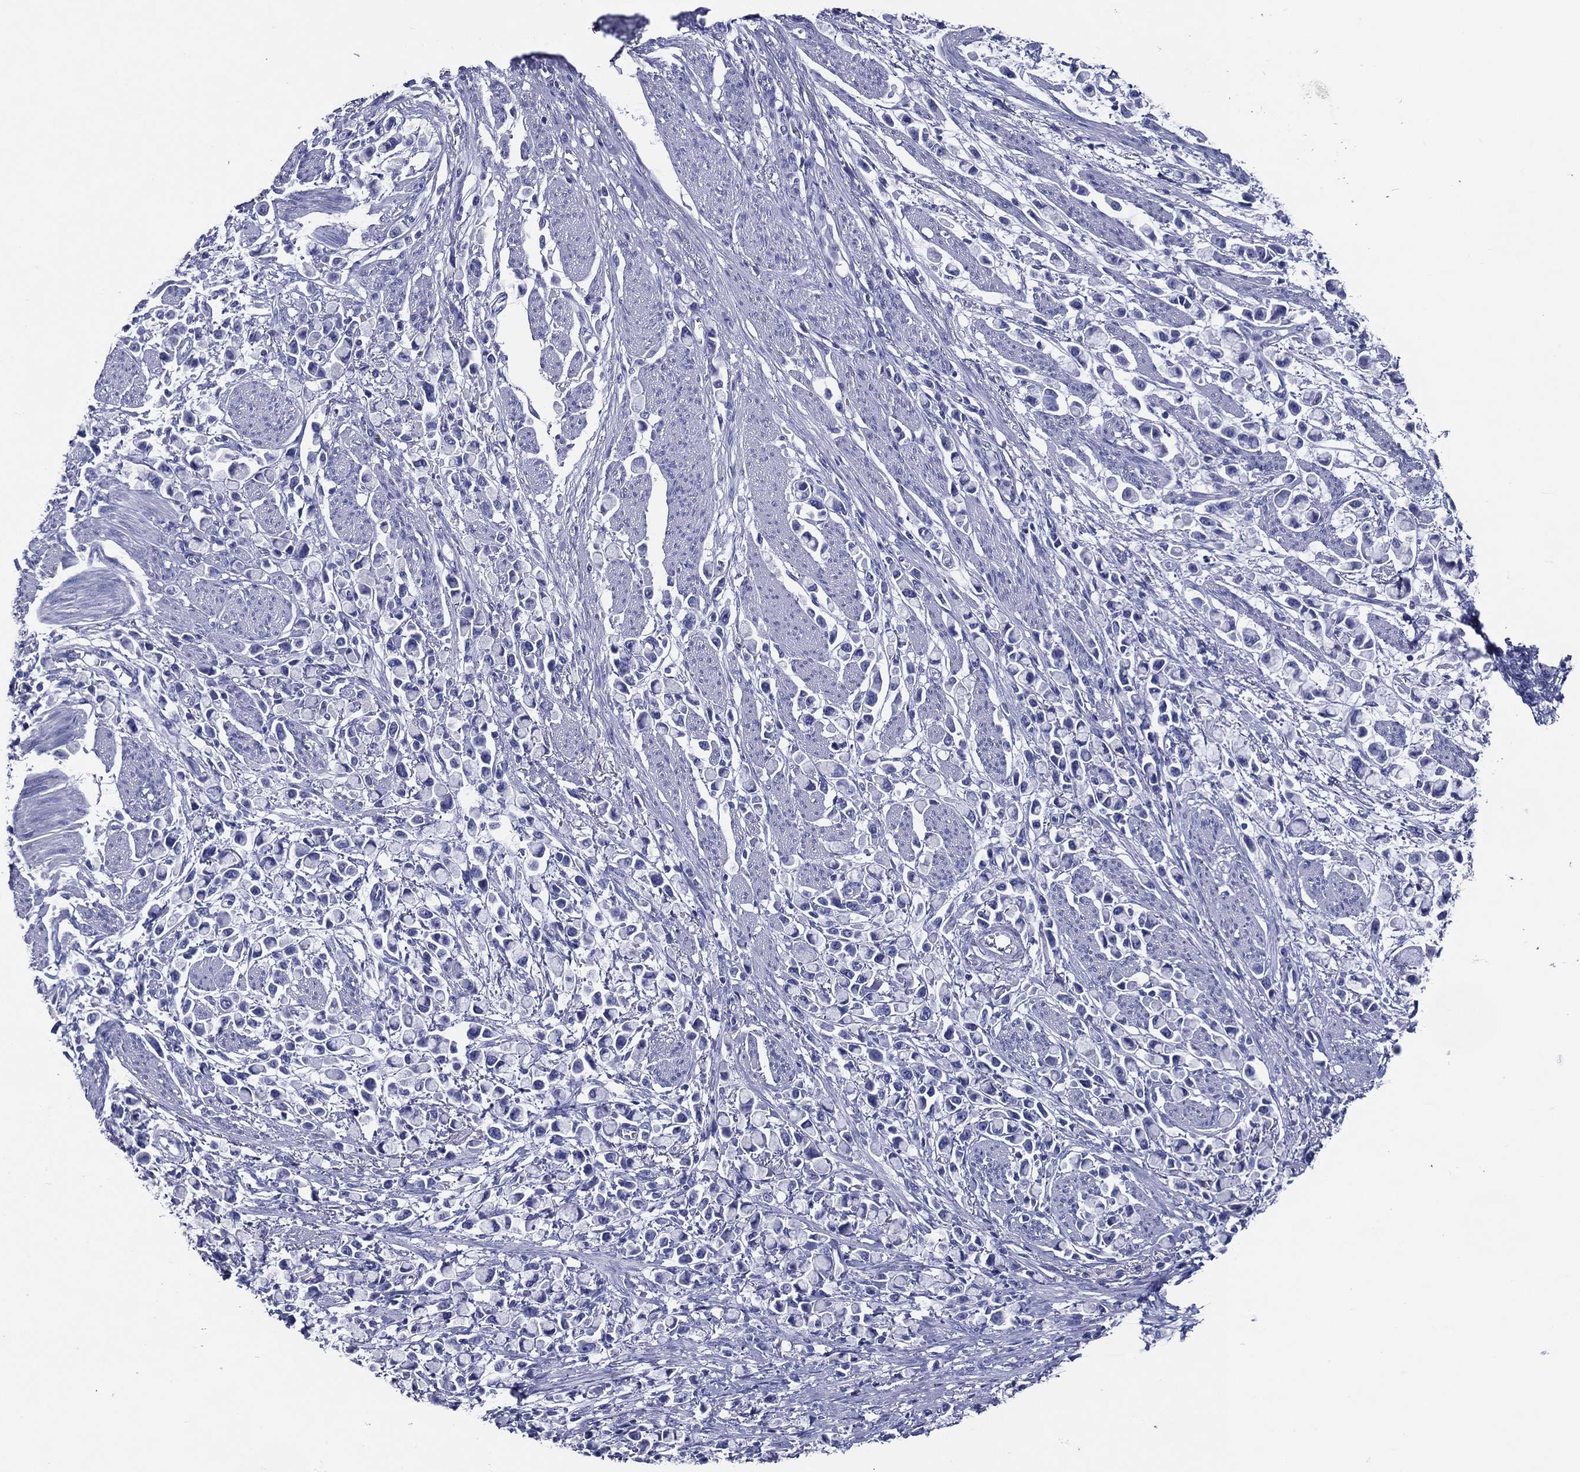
{"staining": {"intensity": "negative", "quantity": "none", "location": "none"}, "tissue": "stomach cancer", "cell_type": "Tumor cells", "image_type": "cancer", "snomed": [{"axis": "morphology", "description": "Adenocarcinoma, NOS"}, {"axis": "topography", "description": "Stomach"}], "caption": "This micrograph is of stomach adenocarcinoma stained with immunohistochemistry to label a protein in brown with the nuclei are counter-stained blue. There is no staining in tumor cells.", "gene": "ACE2", "patient": {"sex": "female", "age": 81}}